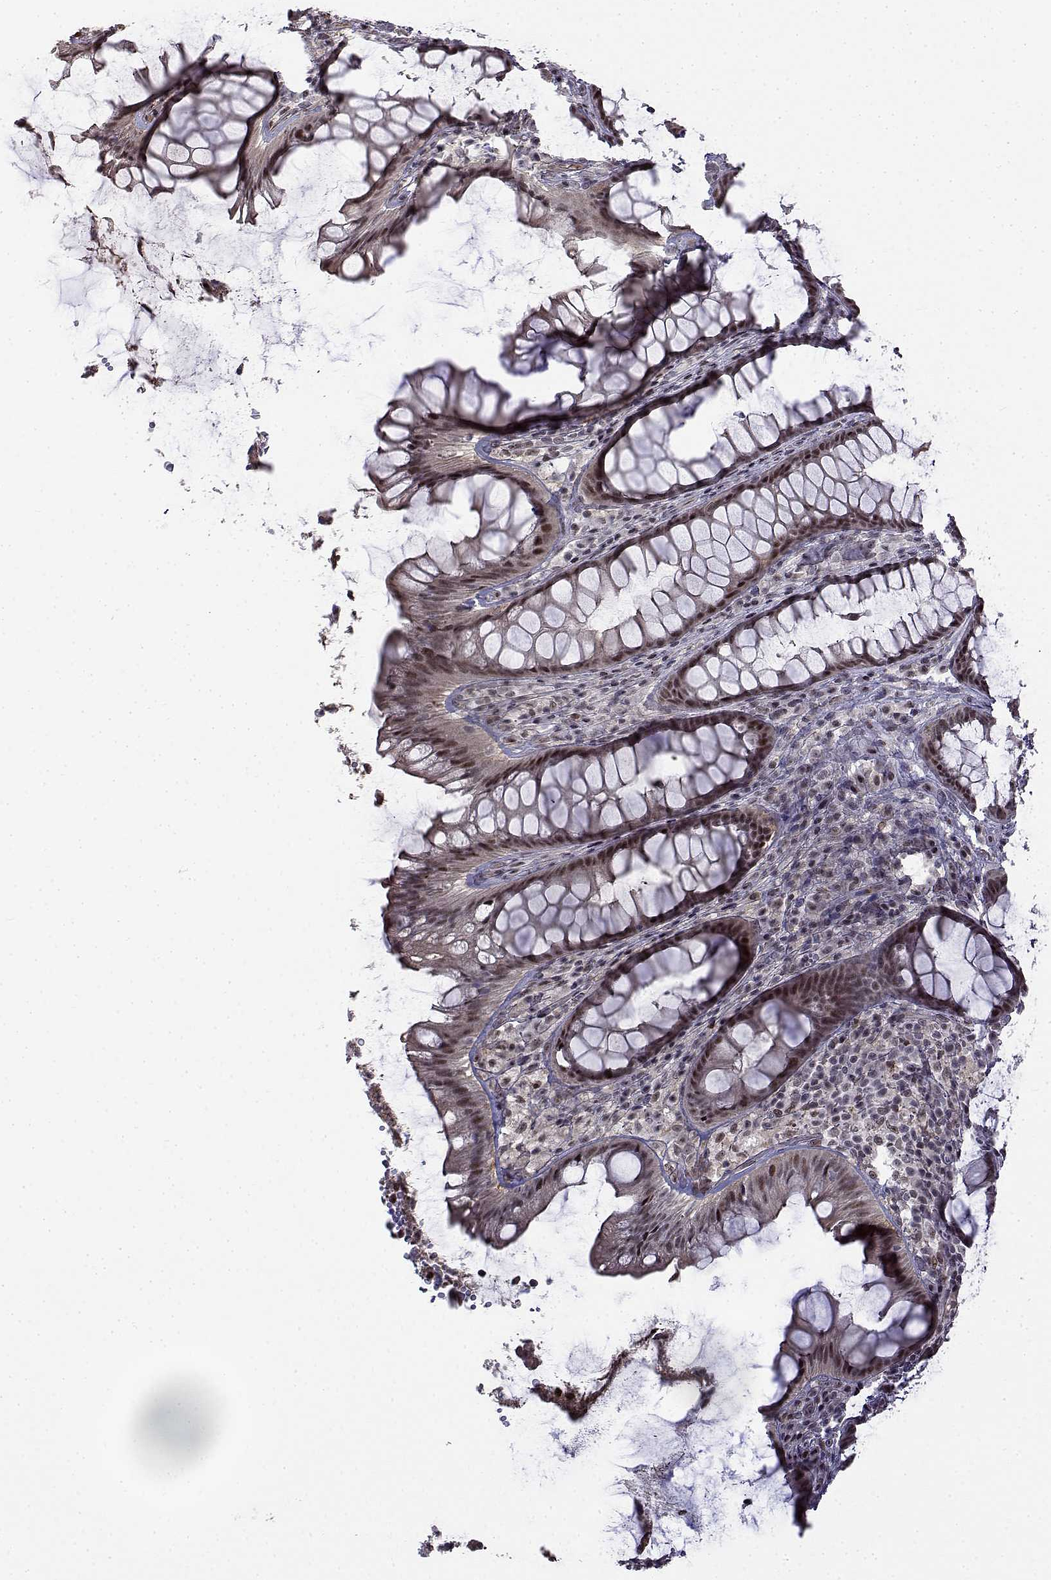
{"staining": {"intensity": "moderate", "quantity": ">75%", "location": "nuclear"}, "tissue": "rectum", "cell_type": "Glandular cells", "image_type": "normal", "snomed": [{"axis": "morphology", "description": "Normal tissue, NOS"}, {"axis": "topography", "description": "Rectum"}], "caption": "Immunohistochemical staining of benign rectum exhibits >75% levels of moderate nuclear protein positivity in about >75% of glandular cells.", "gene": "ITGA7", "patient": {"sex": "male", "age": 72}}